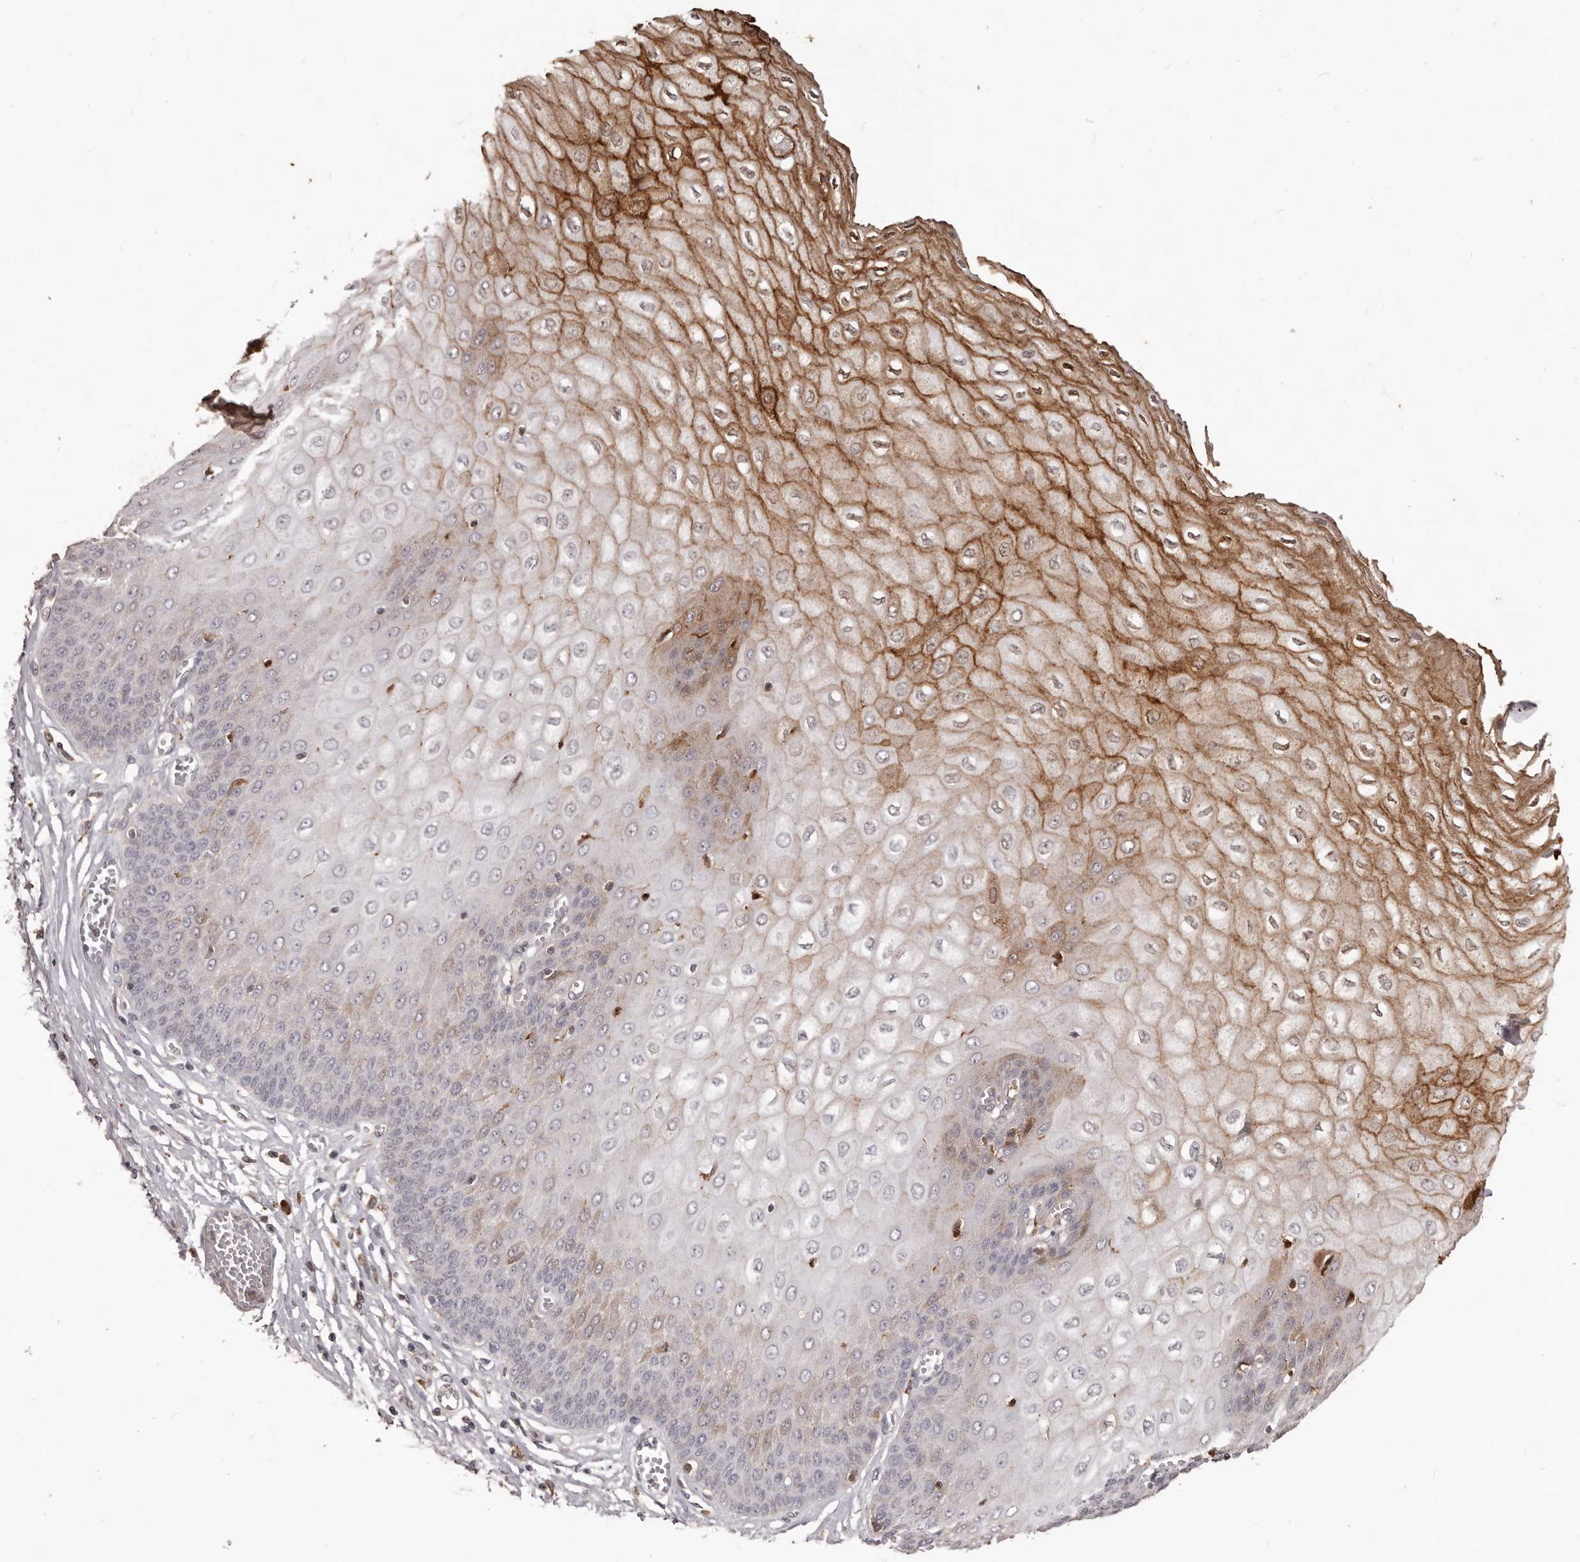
{"staining": {"intensity": "strong", "quantity": "<25%", "location": "cytoplasmic/membranous"}, "tissue": "esophagus", "cell_type": "Squamous epithelial cells", "image_type": "normal", "snomed": [{"axis": "morphology", "description": "Normal tissue, NOS"}, {"axis": "topography", "description": "Esophagus"}], "caption": "Normal esophagus exhibits strong cytoplasmic/membranous positivity in approximately <25% of squamous epithelial cells The staining was performed using DAB to visualize the protein expression in brown, while the nuclei were stained in blue with hematoxylin (Magnification: 20x)..", "gene": "PRSS27", "patient": {"sex": "male", "age": 60}}